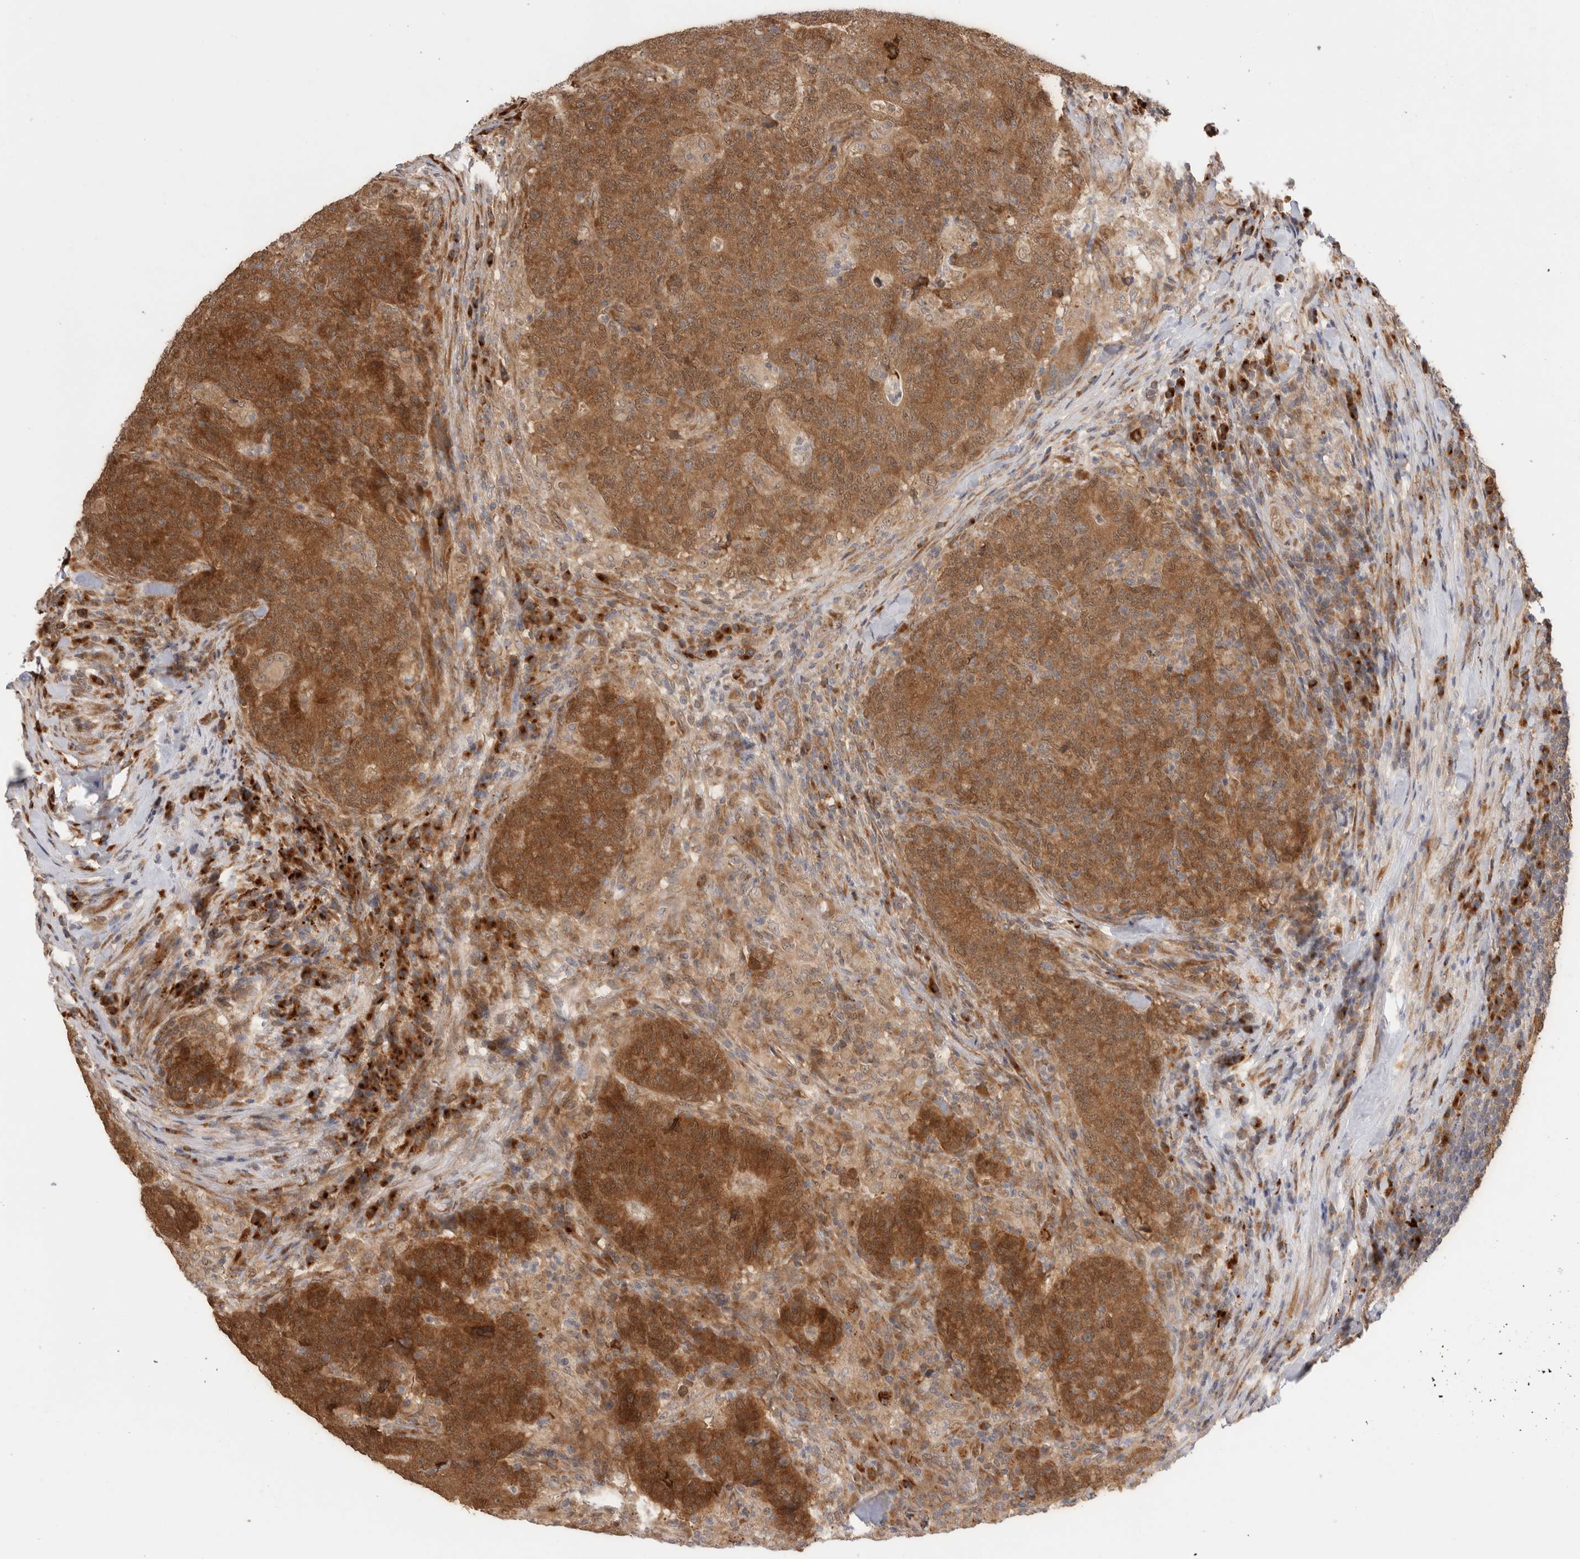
{"staining": {"intensity": "strong", "quantity": ">75%", "location": "cytoplasmic/membranous"}, "tissue": "colorectal cancer", "cell_type": "Tumor cells", "image_type": "cancer", "snomed": [{"axis": "morphology", "description": "Normal tissue, NOS"}, {"axis": "morphology", "description": "Adenocarcinoma, NOS"}, {"axis": "topography", "description": "Colon"}], "caption": "Colorectal cancer (adenocarcinoma) stained for a protein reveals strong cytoplasmic/membranous positivity in tumor cells.", "gene": "ACTL9", "patient": {"sex": "female", "age": 75}}